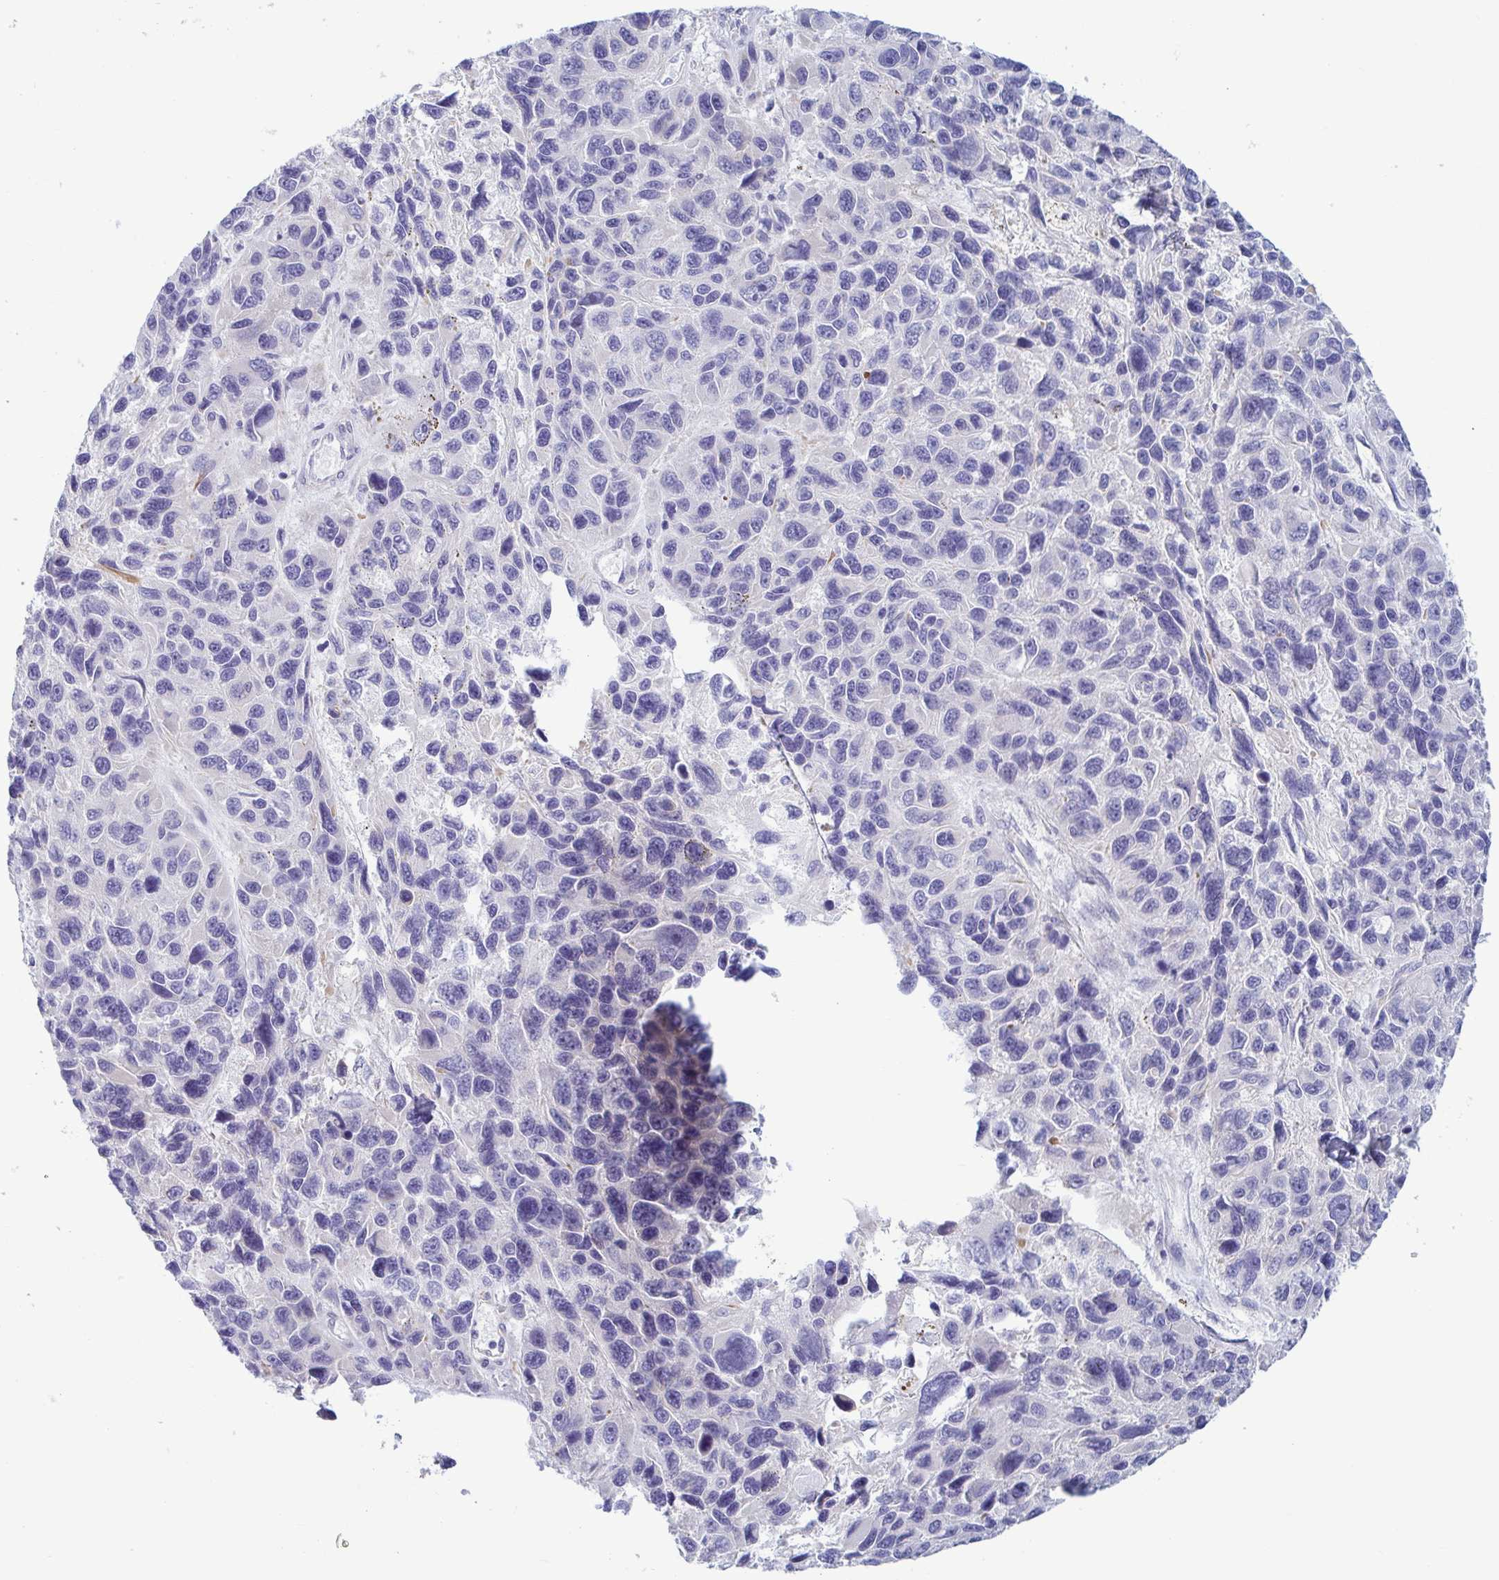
{"staining": {"intensity": "negative", "quantity": "none", "location": "none"}, "tissue": "melanoma", "cell_type": "Tumor cells", "image_type": "cancer", "snomed": [{"axis": "morphology", "description": "Malignant melanoma, NOS"}, {"axis": "topography", "description": "Skin"}], "caption": "Melanoma stained for a protein using immunohistochemistry (IHC) exhibits no expression tumor cells.", "gene": "TNNI2", "patient": {"sex": "male", "age": 53}}